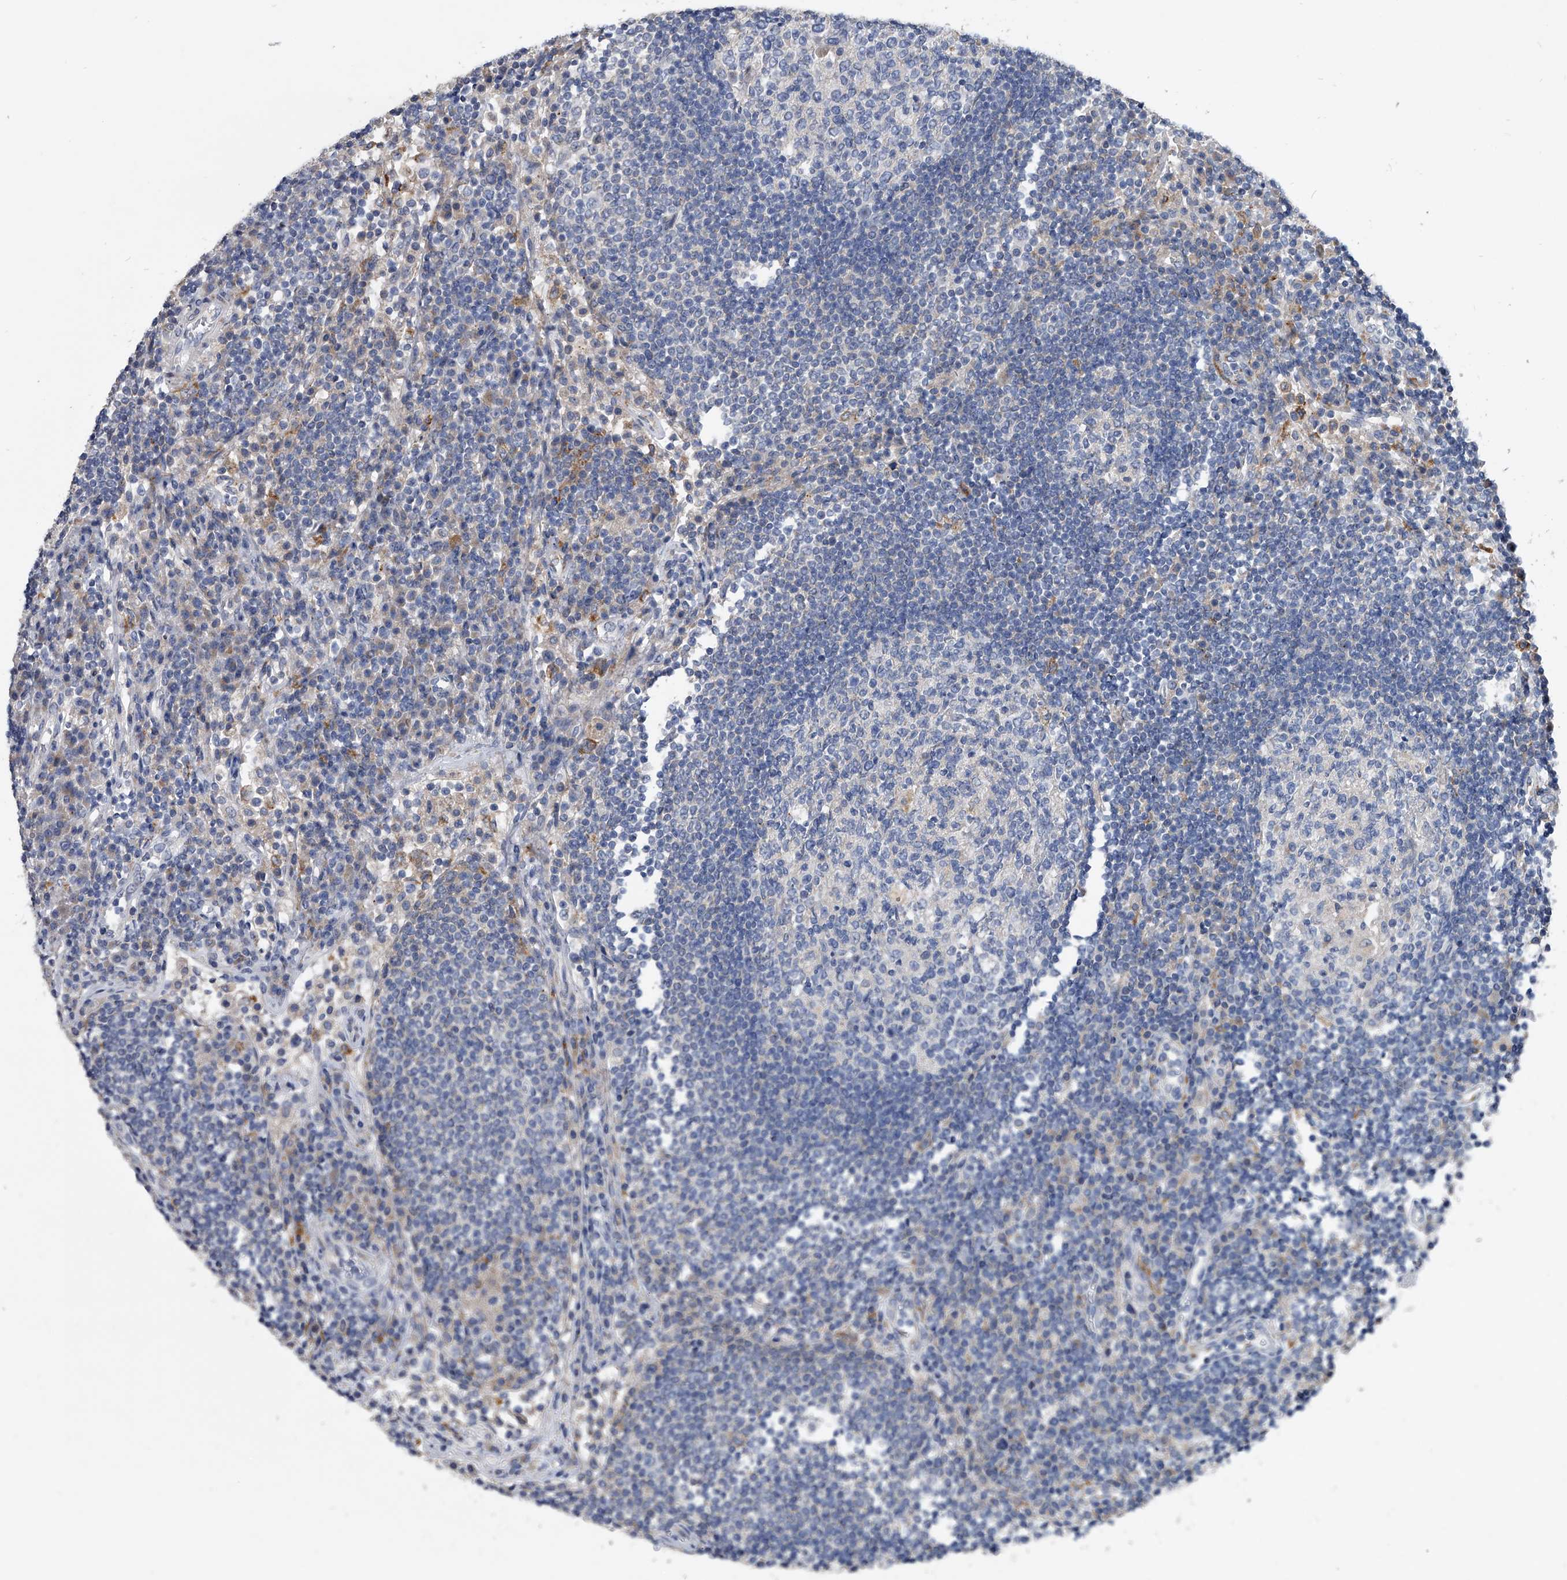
{"staining": {"intensity": "negative", "quantity": "none", "location": "none"}, "tissue": "lymph node", "cell_type": "Germinal center cells", "image_type": "normal", "snomed": [{"axis": "morphology", "description": "Normal tissue, NOS"}, {"axis": "topography", "description": "Lymph node"}], "caption": "Lymph node stained for a protein using immunohistochemistry (IHC) reveals no positivity germinal center cells.", "gene": "SPP1", "patient": {"sex": "female", "age": 53}}